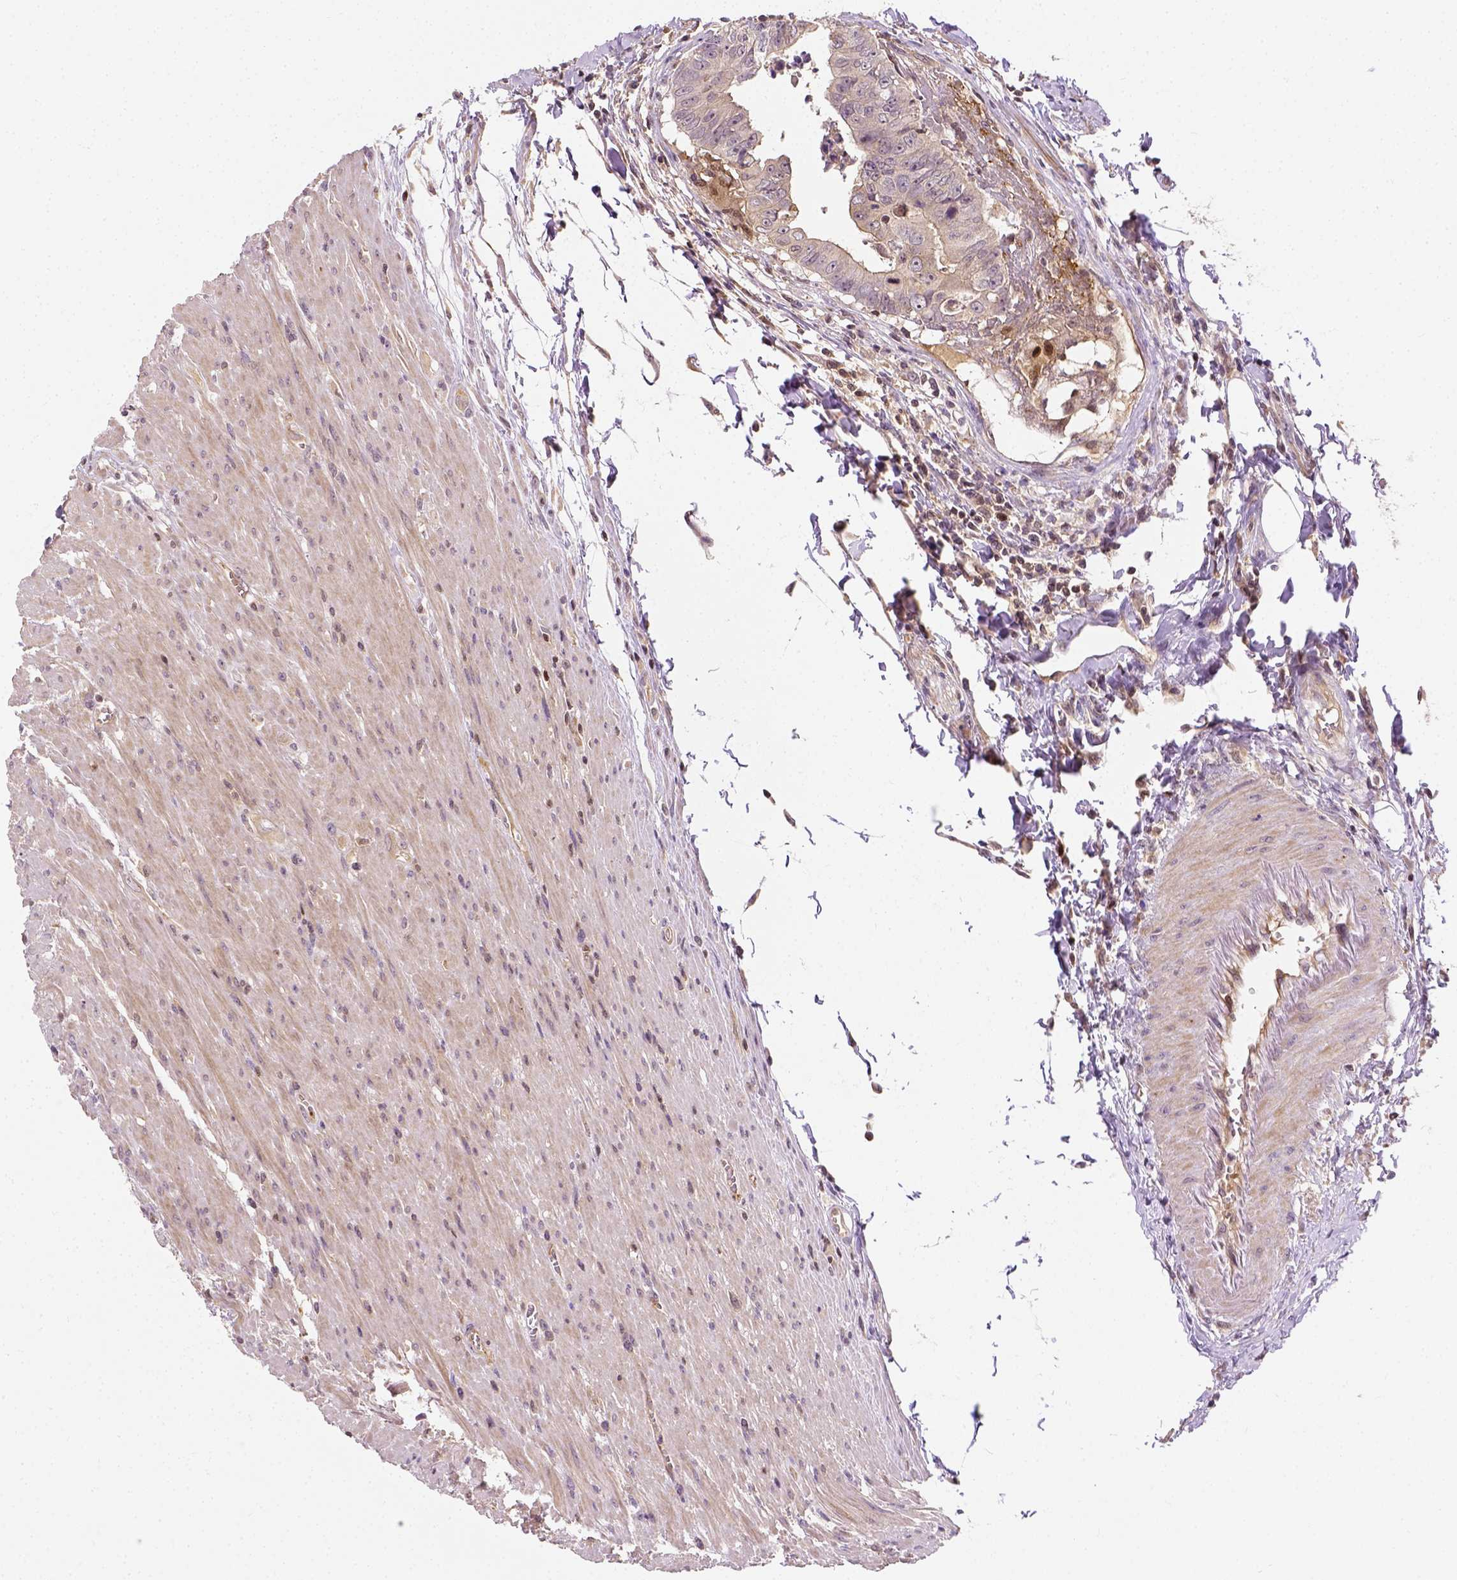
{"staining": {"intensity": "negative", "quantity": "none", "location": "none"}, "tissue": "colorectal cancer", "cell_type": "Tumor cells", "image_type": "cancer", "snomed": [{"axis": "morphology", "description": "Adenocarcinoma, NOS"}, {"axis": "topography", "description": "Rectum"}], "caption": "Immunohistochemical staining of colorectal cancer (adenocarcinoma) reveals no significant positivity in tumor cells.", "gene": "MATK", "patient": {"sex": "female", "age": 62}}